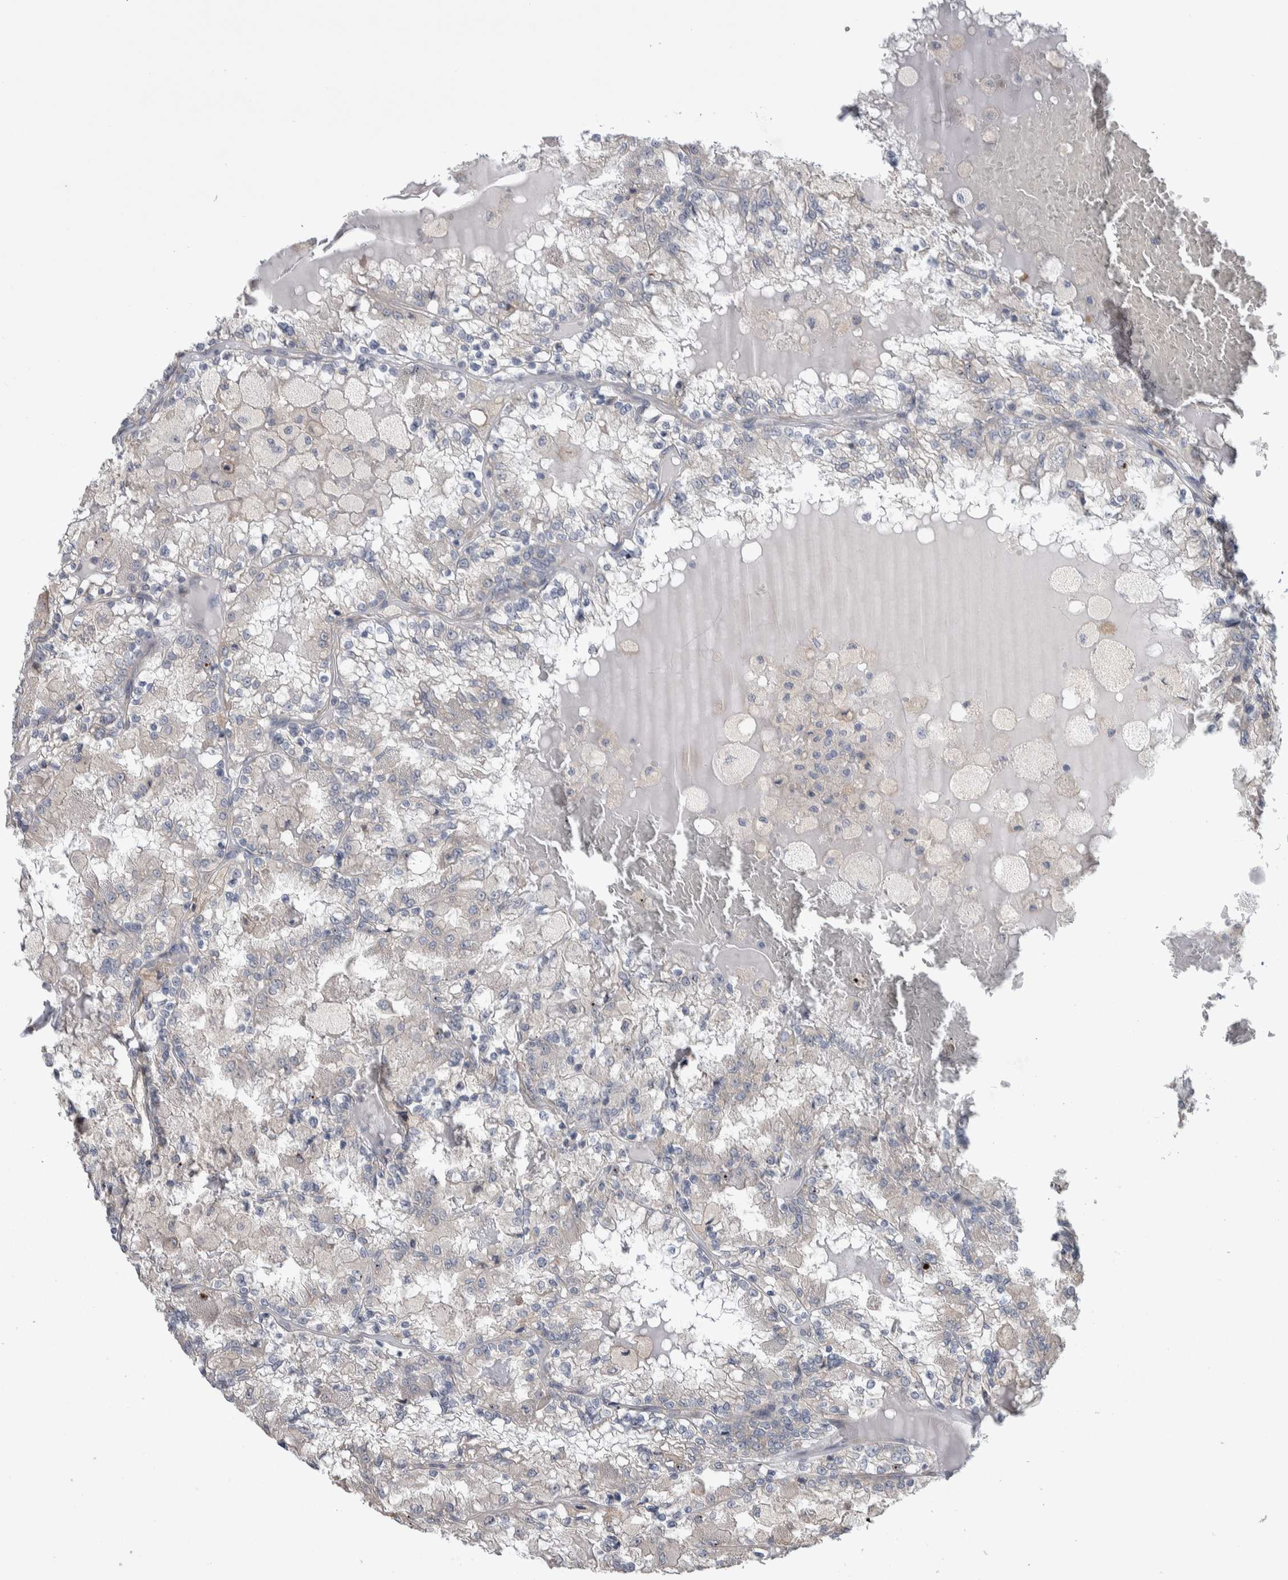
{"staining": {"intensity": "negative", "quantity": "none", "location": "none"}, "tissue": "renal cancer", "cell_type": "Tumor cells", "image_type": "cancer", "snomed": [{"axis": "morphology", "description": "Adenocarcinoma, NOS"}, {"axis": "topography", "description": "Kidney"}], "caption": "A micrograph of adenocarcinoma (renal) stained for a protein exhibits no brown staining in tumor cells. (Immunohistochemistry (ihc), brightfield microscopy, high magnification).", "gene": "IBTK", "patient": {"sex": "female", "age": 56}}